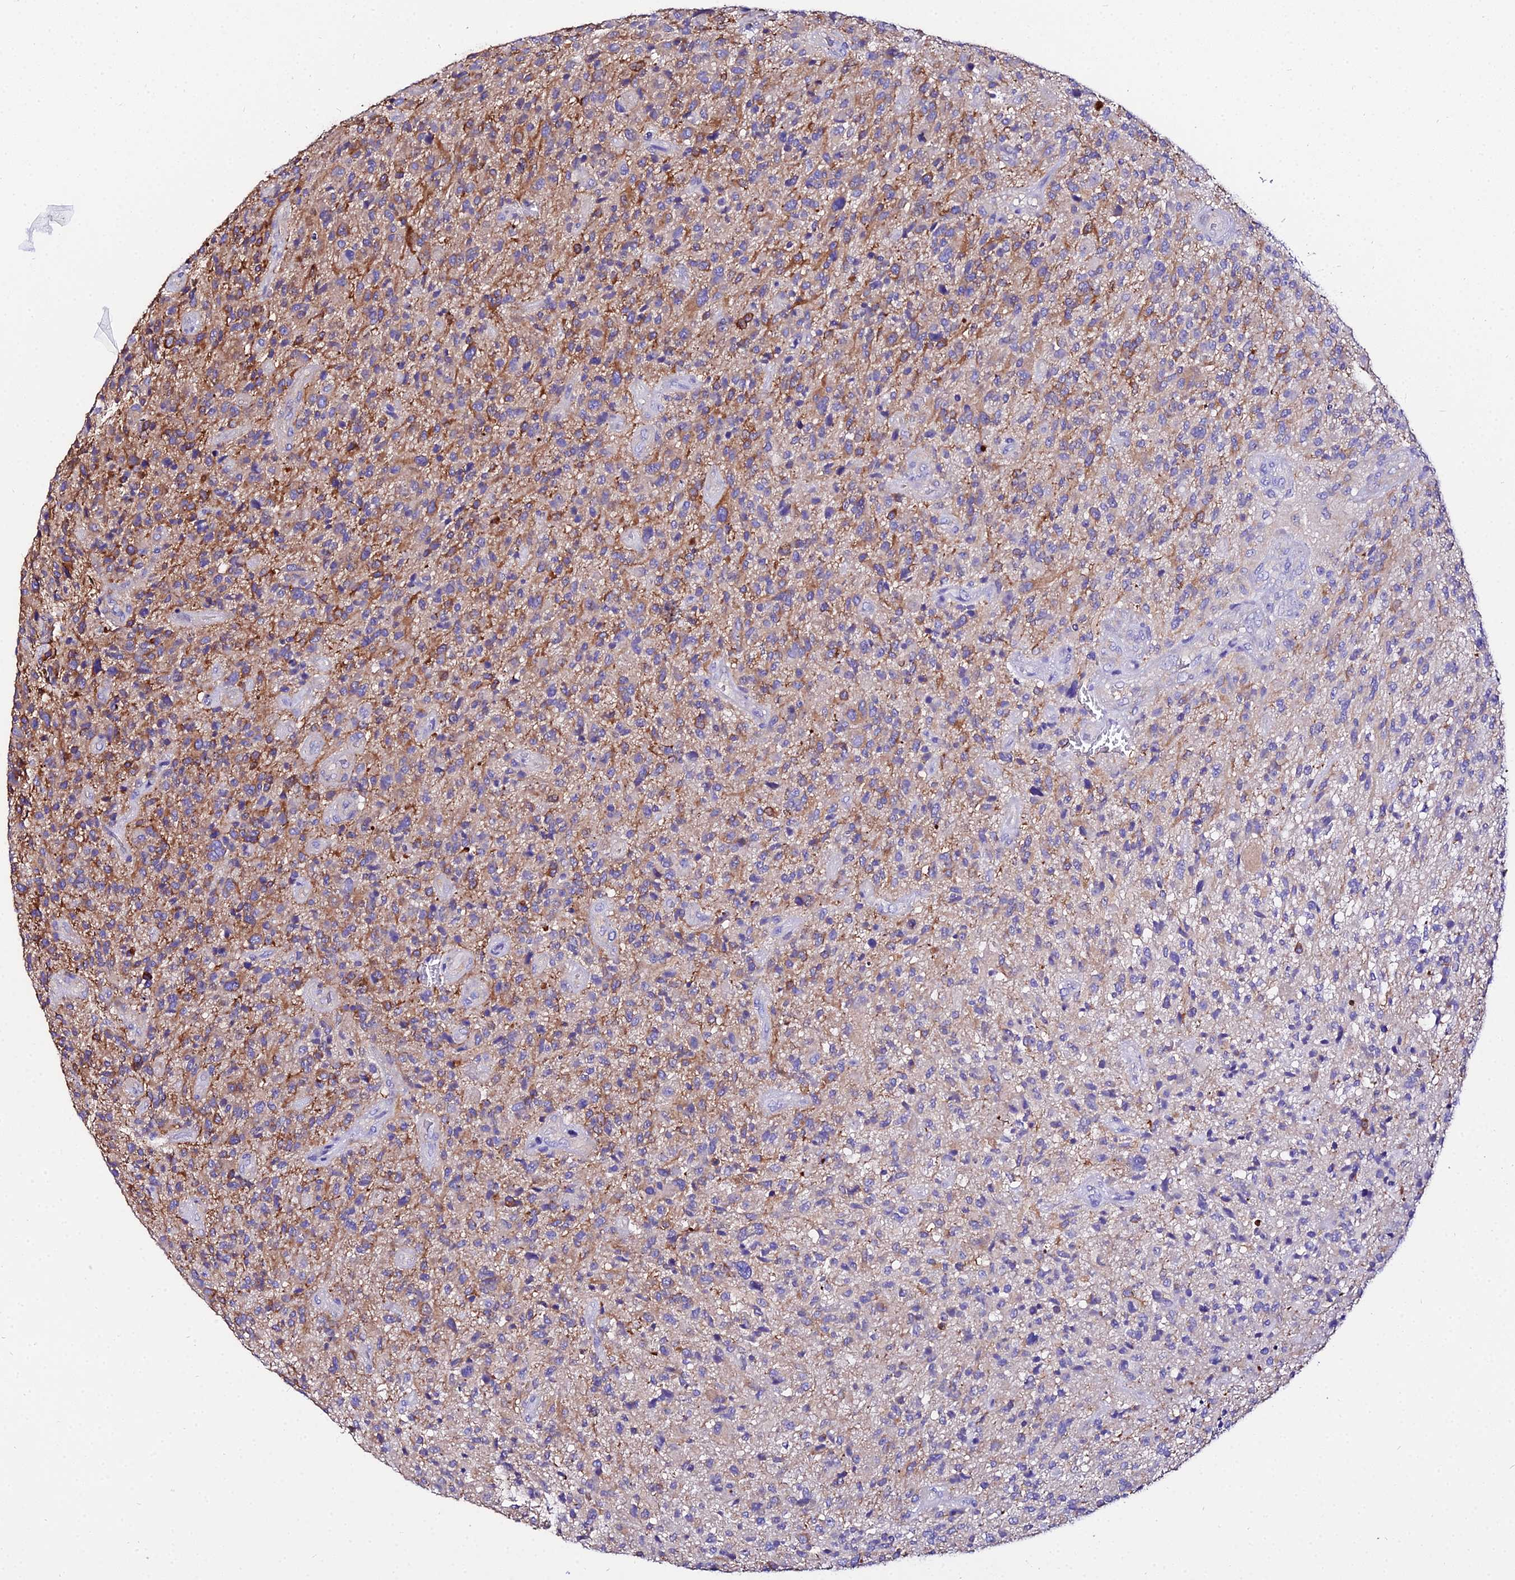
{"staining": {"intensity": "moderate", "quantity": "<25%", "location": "cytoplasmic/membranous"}, "tissue": "glioma", "cell_type": "Tumor cells", "image_type": "cancer", "snomed": [{"axis": "morphology", "description": "Glioma, malignant, High grade"}, {"axis": "topography", "description": "Brain"}], "caption": "Malignant glioma (high-grade) stained with immunohistochemistry reveals moderate cytoplasmic/membranous staining in about <25% of tumor cells.", "gene": "TUBA3D", "patient": {"sex": "male", "age": 47}}